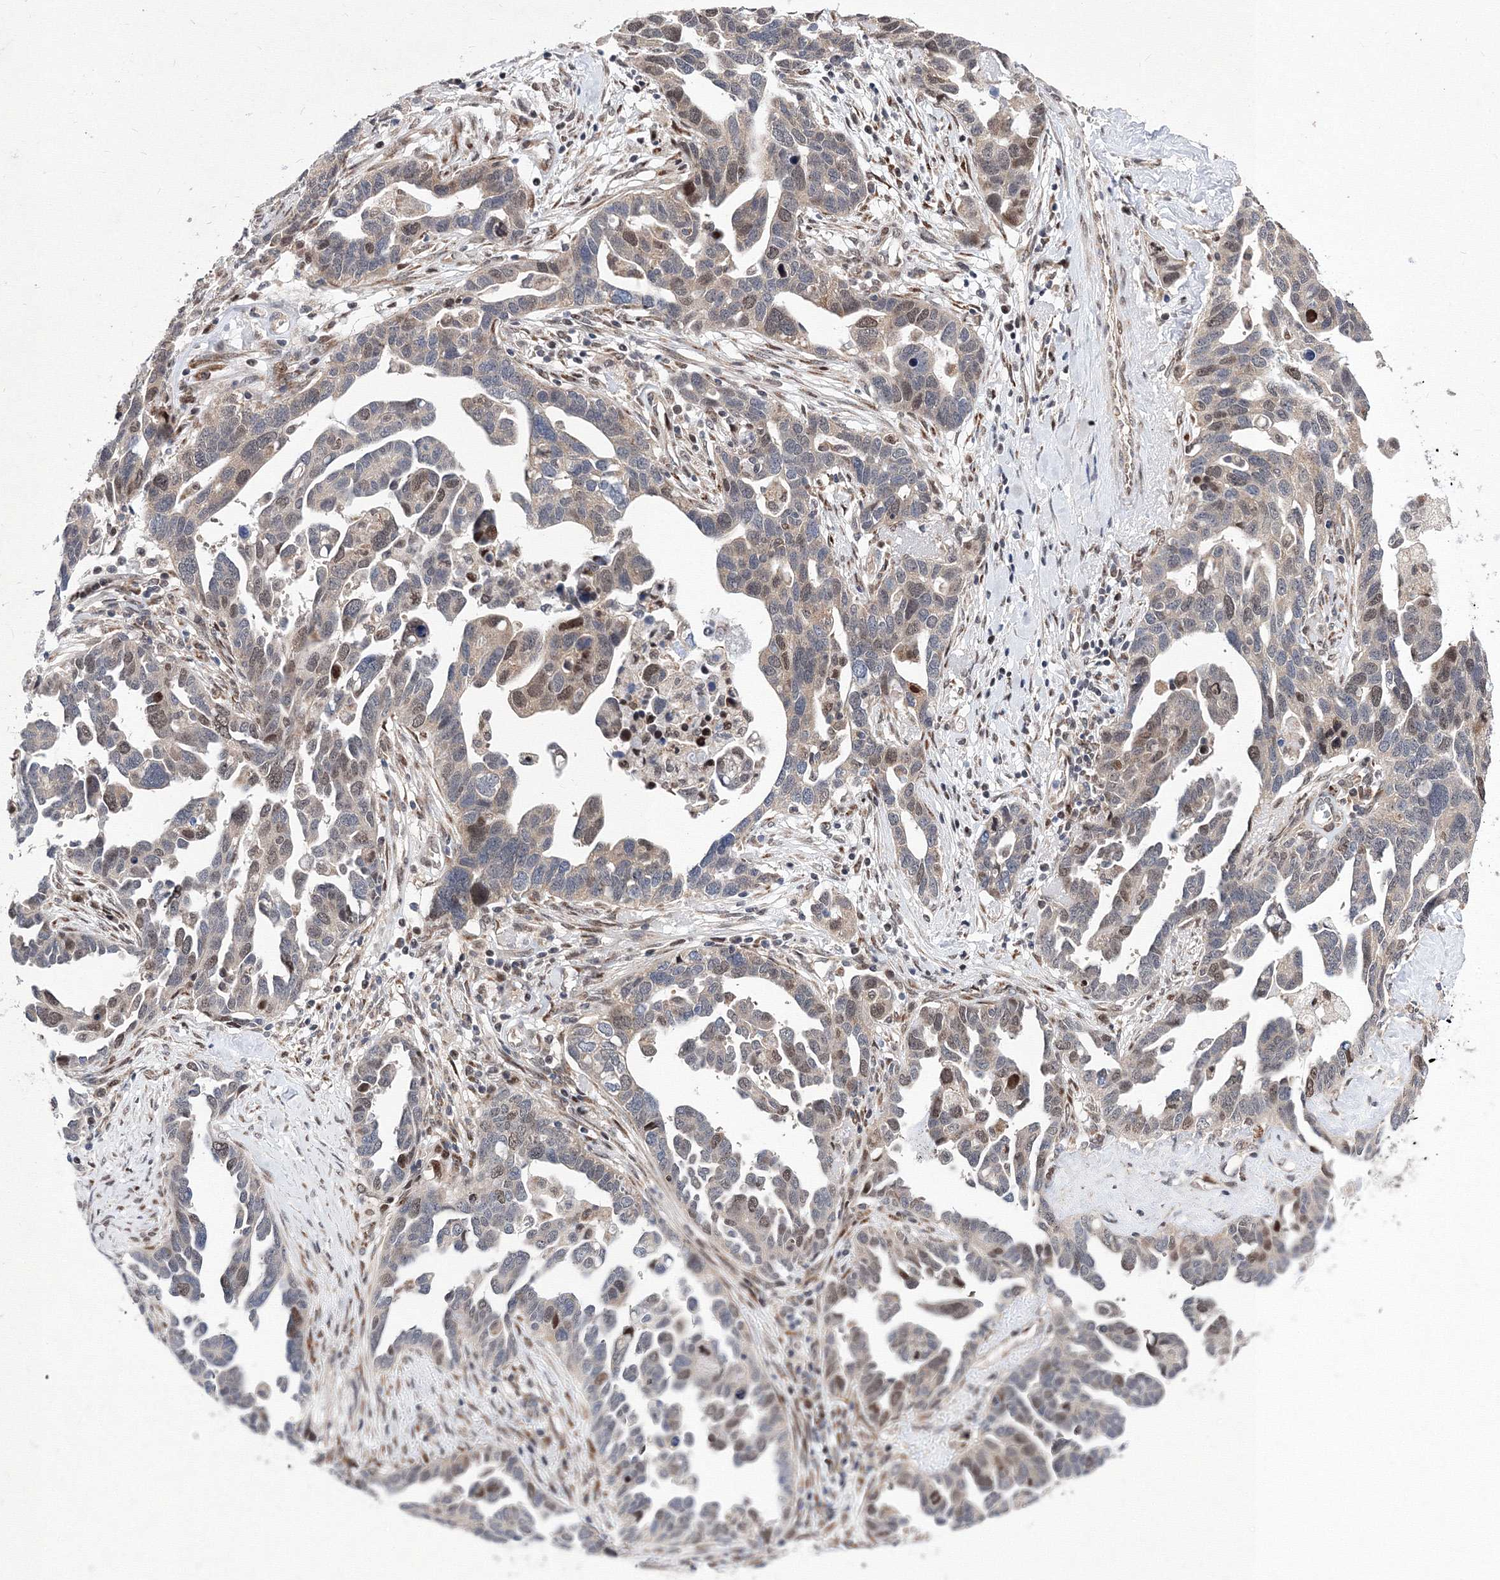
{"staining": {"intensity": "moderate", "quantity": "25%-75%", "location": "nuclear"}, "tissue": "ovarian cancer", "cell_type": "Tumor cells", "image_type": "cancer", "snomed": [{"axis": "morphology", "description": "Cystadenocarcinoma, serous, NOS"}, {"axis": "topography", "description": "Ovary"}], "caption": "This micrograph demonstrates immunohistochemistry (IHC) staining of ovarian serous cystadenocarcinoma, with medium moderate nuclear positivity in approximately 25%-75% of tumor cells.", "gene": "GPN1", "patient": {"sex": "female", "age": 54}}